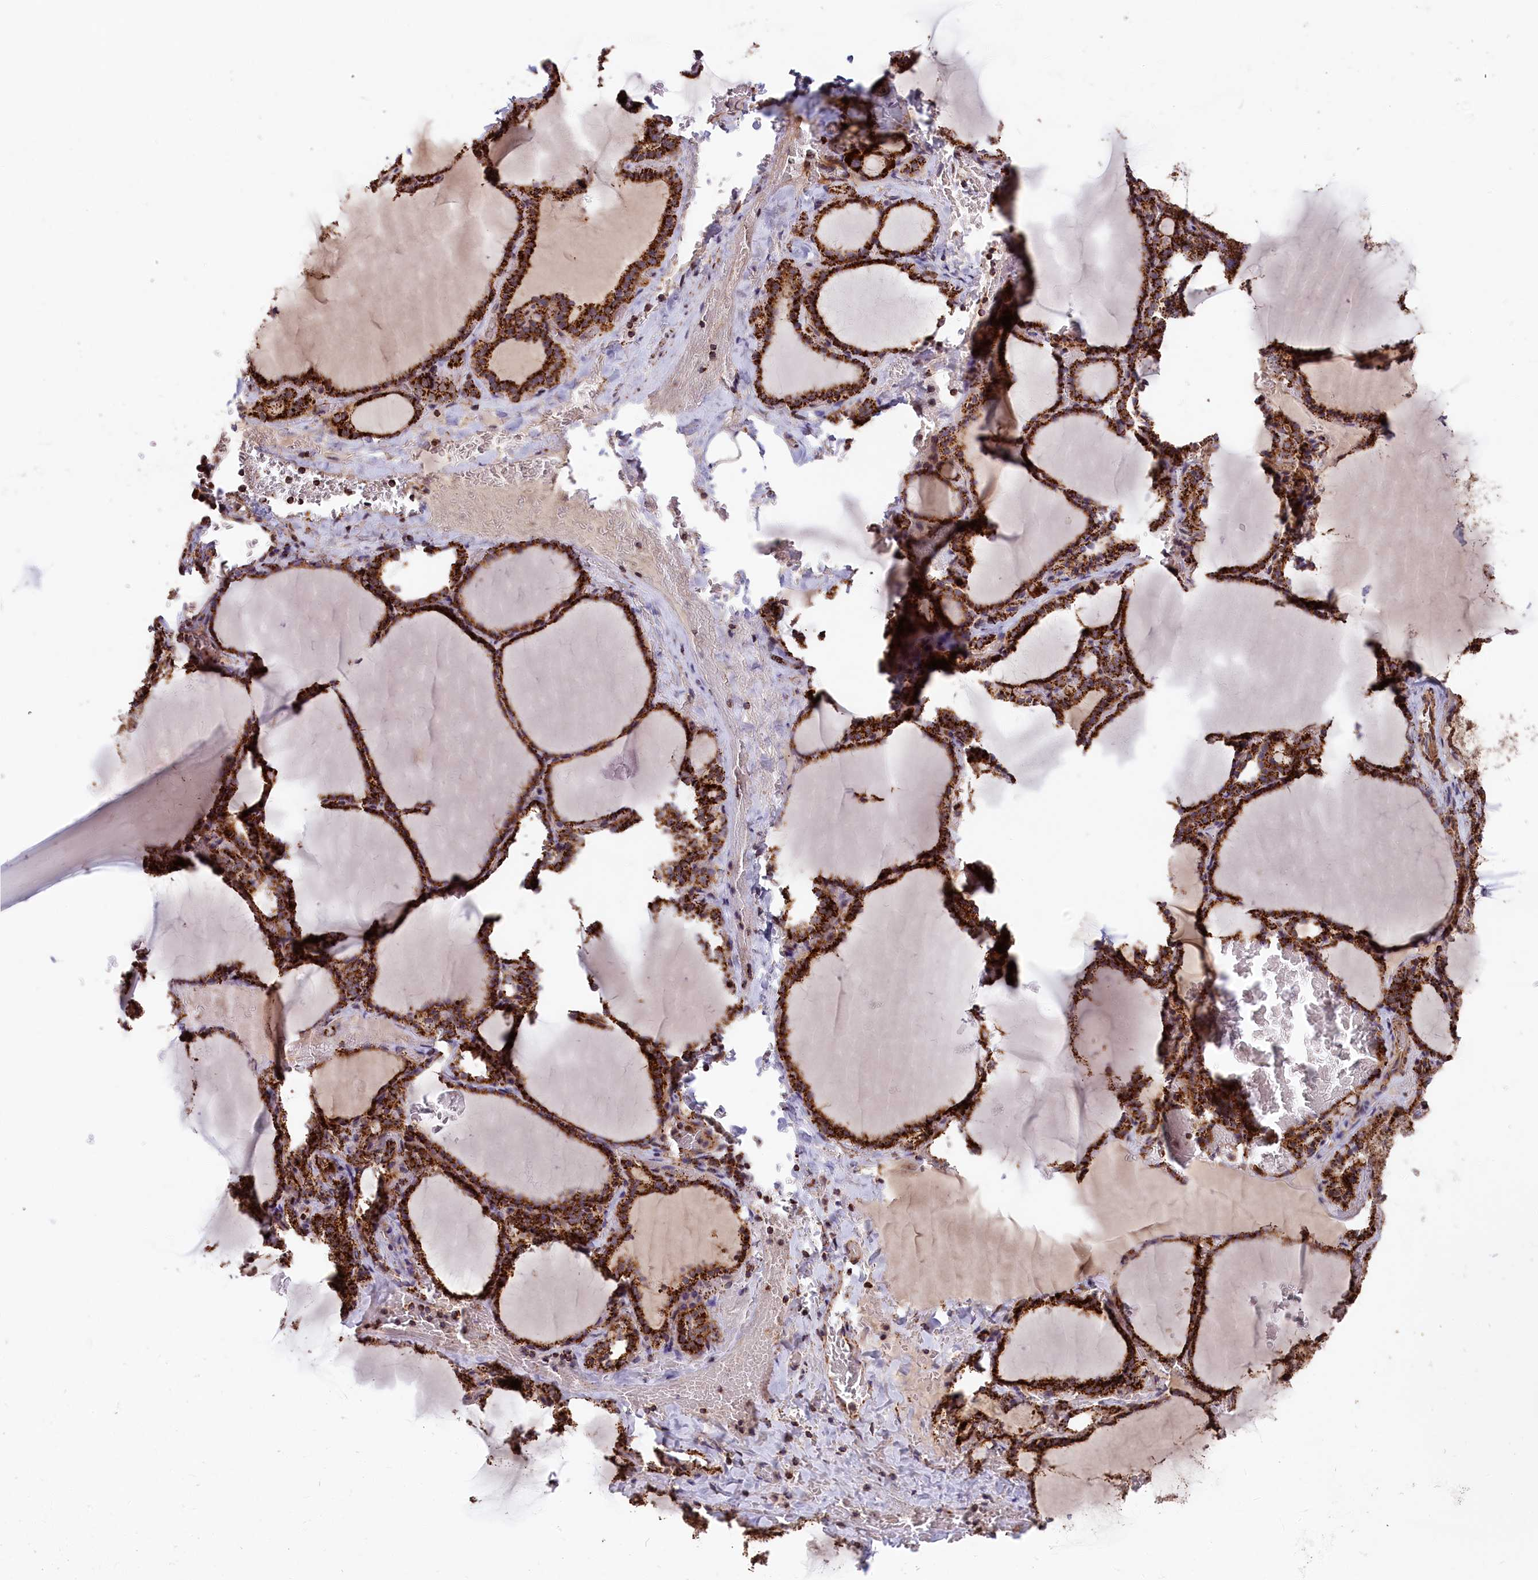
{"staining": {"intensity": "strong", "quantity": ">75%", "location": "cytoplasmic/membranous"}, "tissue": "thyroid gland", "cell_type": "Glandular cells", "image_type": "normal", "snomed": [{"axis": "morphology", "description": "Normal tissue, NOS"}, {"axis": "topography", "description": "Thyroid gland"}], "caption": "A high-resolution photomicrograph shows immunohistochemistry staining of benign thyroid gland, which displays strong cytoplasmic/membranous expression in about >75% of glandular cells.", "gene": "MACROD1", "patient": {"sex": "female", "age": 39}}